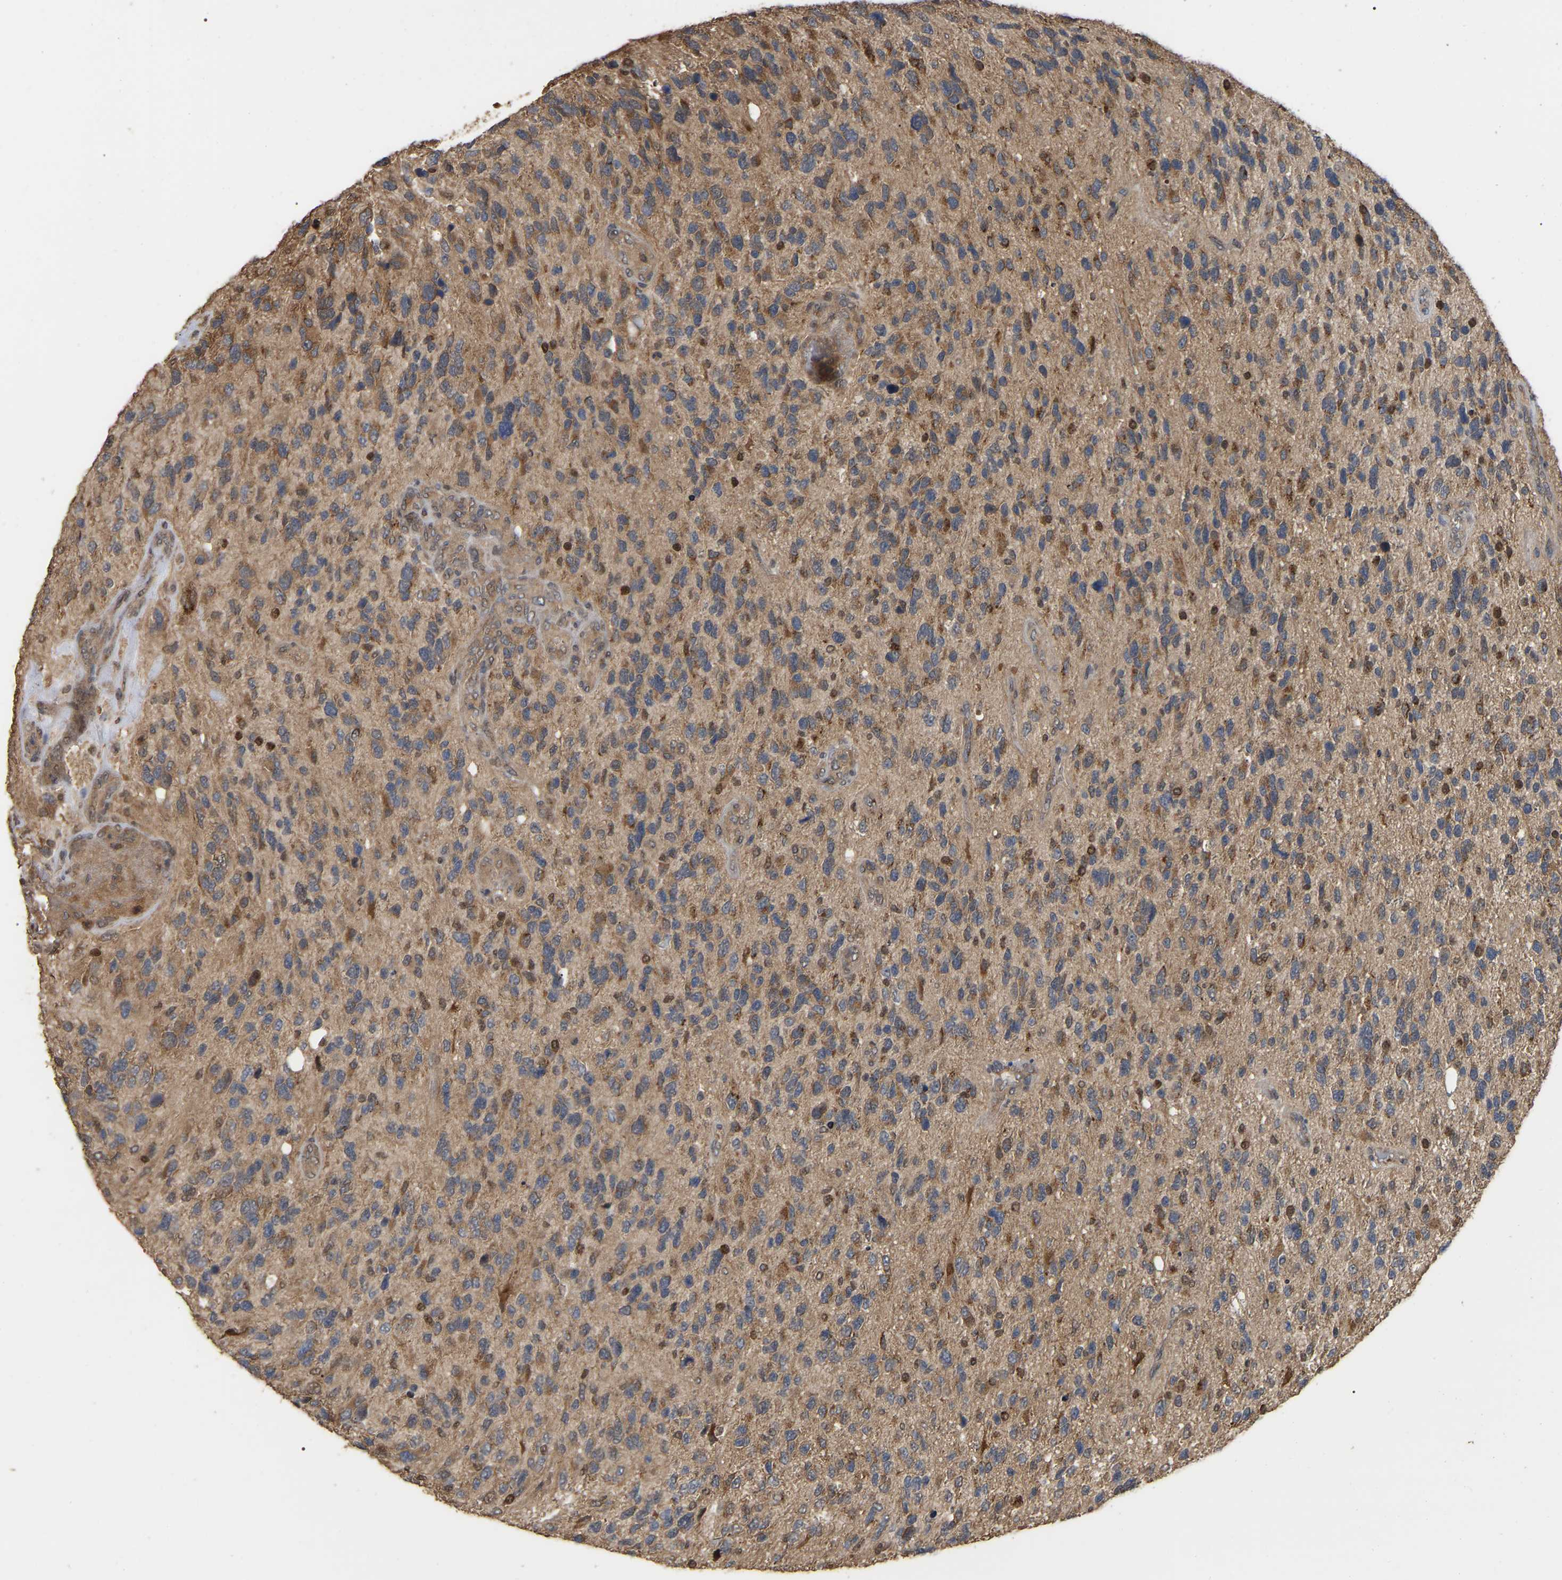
{"staining": {"intensity": "moderate", "quantity": ">75%", "location": "cytoplasmic/membranous"}, "tissue": "glioma", "cell_type": "Tumor cells", "image_type": "cancer", "snomed": [{"axis": "morphology", "description": "Glioma, malignant, High grade"}, {"axis": "topography", "description": "Brain"}], "caption": "High-power microscopy captured an IHC micrograph of glioma, revealing moderate cytoplasmic/membranous positivity in about >75% of tumor cells.", "gene": "FAM219A", "patient": {"sex": "female", "age": 58}}